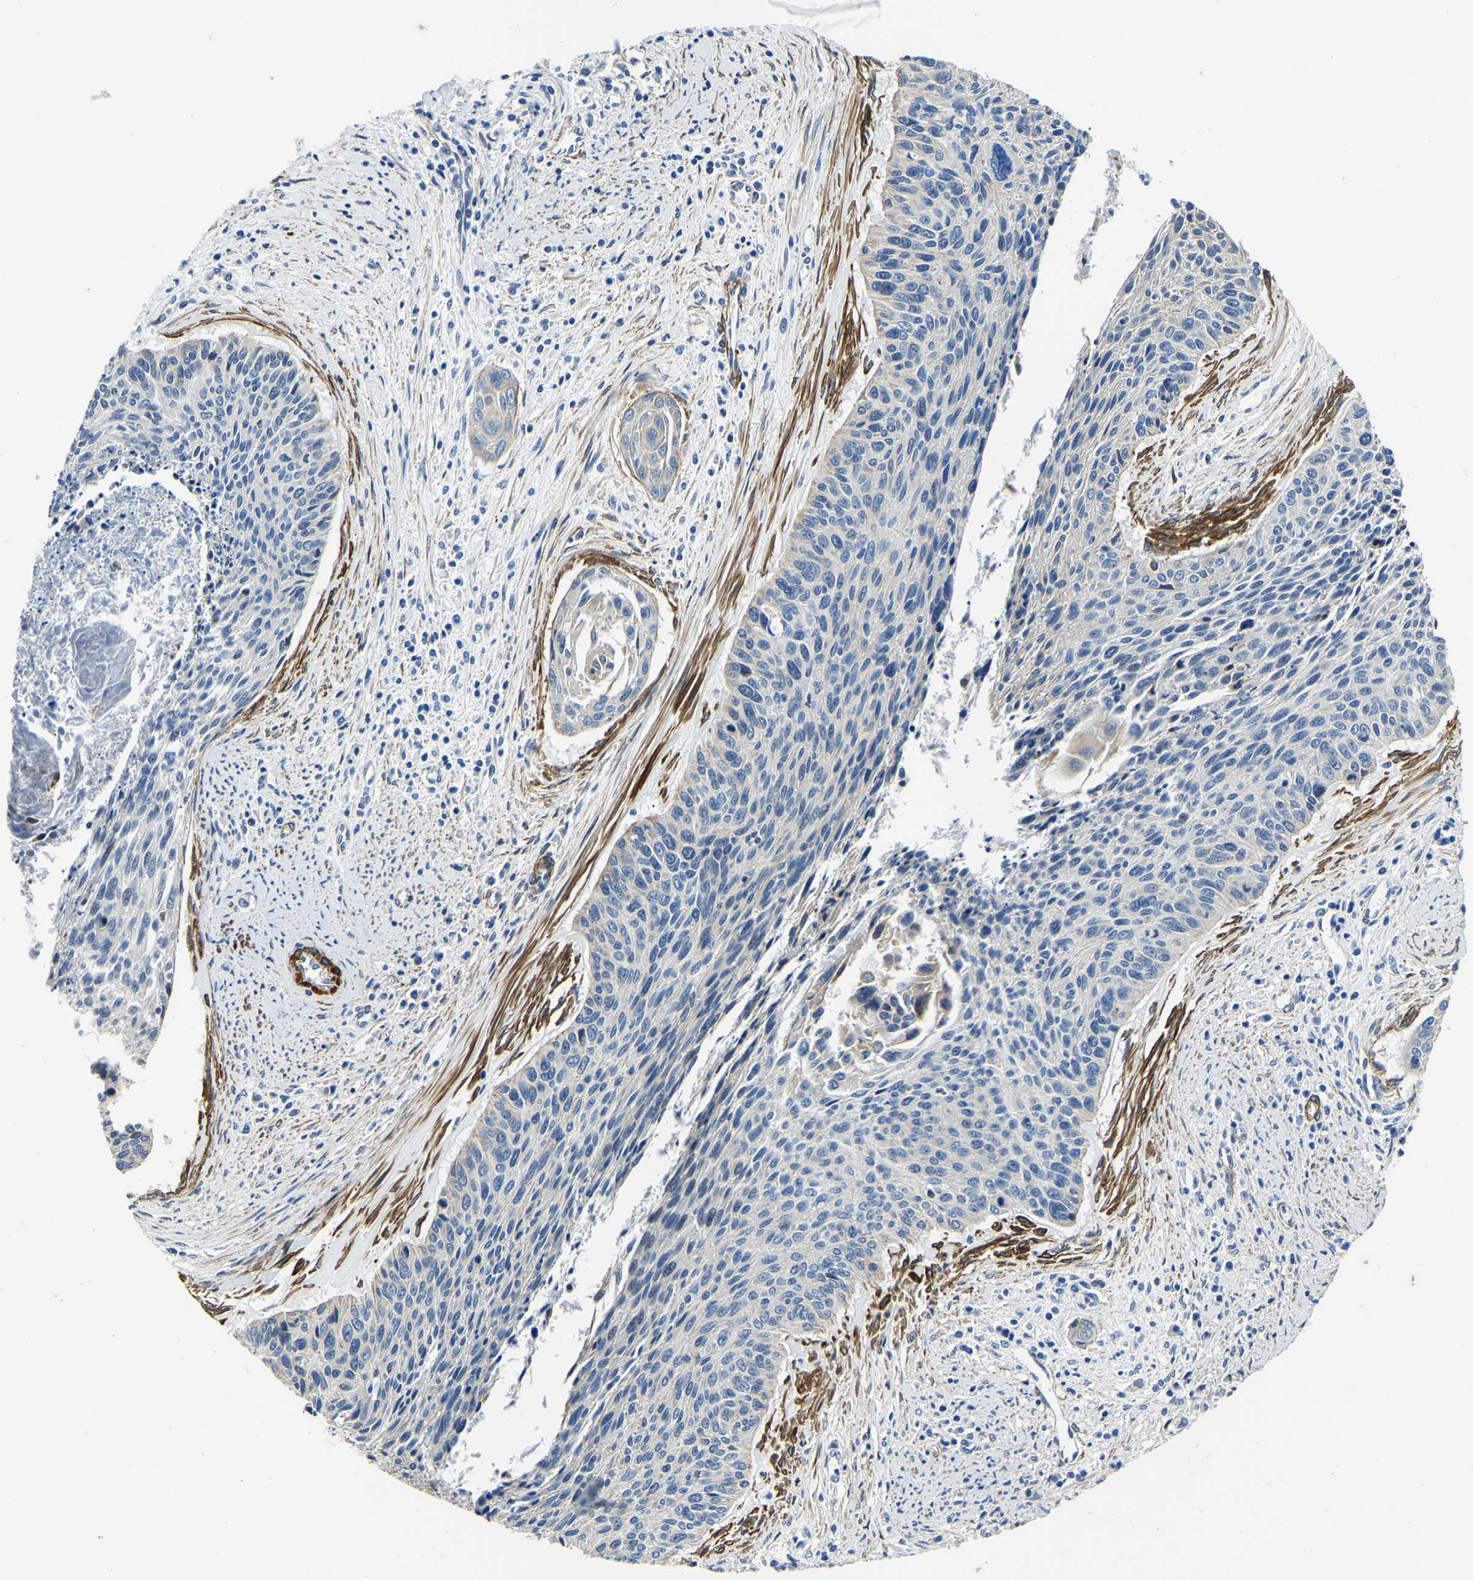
{"staining": {"intensity": "moderate", "quantity": "<25%", "location": "cytoplasmic/membranous"}, "tissue": "cervical cancer", "cell_type": "Tumor cells", "image_type": "cancer", "snomed": [{"axis": "morphology", "description": "Squamous cell carcinoma, NOS"}, {"axis": "topography", "description": "Cervix"}], "caption": "IHC micrograph of human cervical squamous cell carcinoma stained for a protein (brown), which exhibits low levels of moderate cytoplasmic/membranous expression in about <25% of tumor cells.", "gene": "KCTD17", "patient": {"sex": "female", "age": 55}}